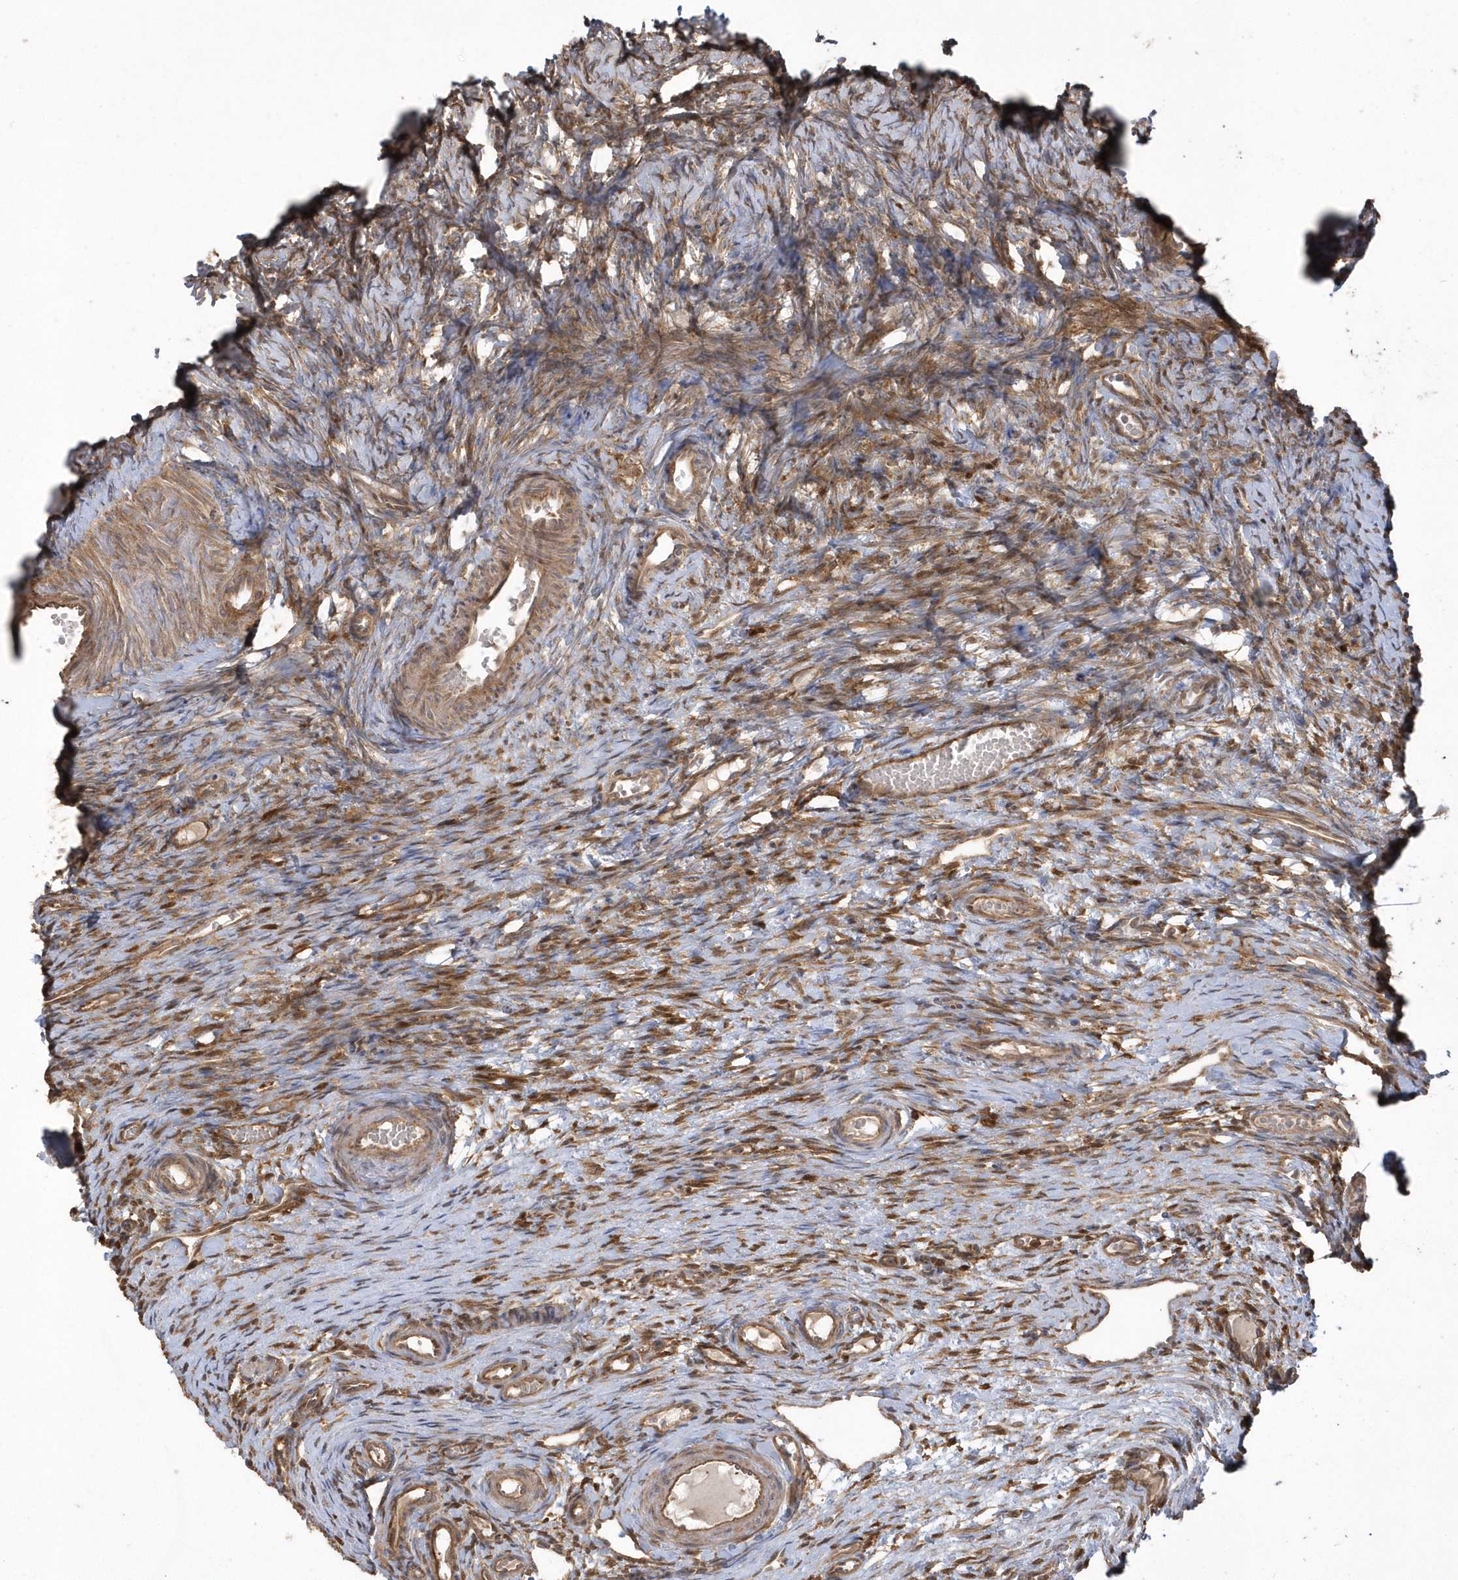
{"staining": {"intensity": "moderate", "quantity": ">75%", "location": "cytoplasmic/membranous,nuclear"}, "tissue": "ovary", "cell_type": "Ovarian stroma cells", "image_type": "normal", "snomed": [{"axis": "morphology", "description": "Adenocarcinoma, NOS"}, {"axis": "topography", "description": "Endometrium"}], "caption": "High-magnification brightfield microscopy of normal ovary stained with DAB (brown) and counterstained with hematoxylin (blue). ovarian stroma cells exhibit moderate cytoplasmic/membranous,nuclear positivity is appreciated in about>75% of cells. (brown staining indicates protein expression, while blue staining denotes nuclei).", "gene": "HNMT", "patient": {"sex": "female", "age": 32}}